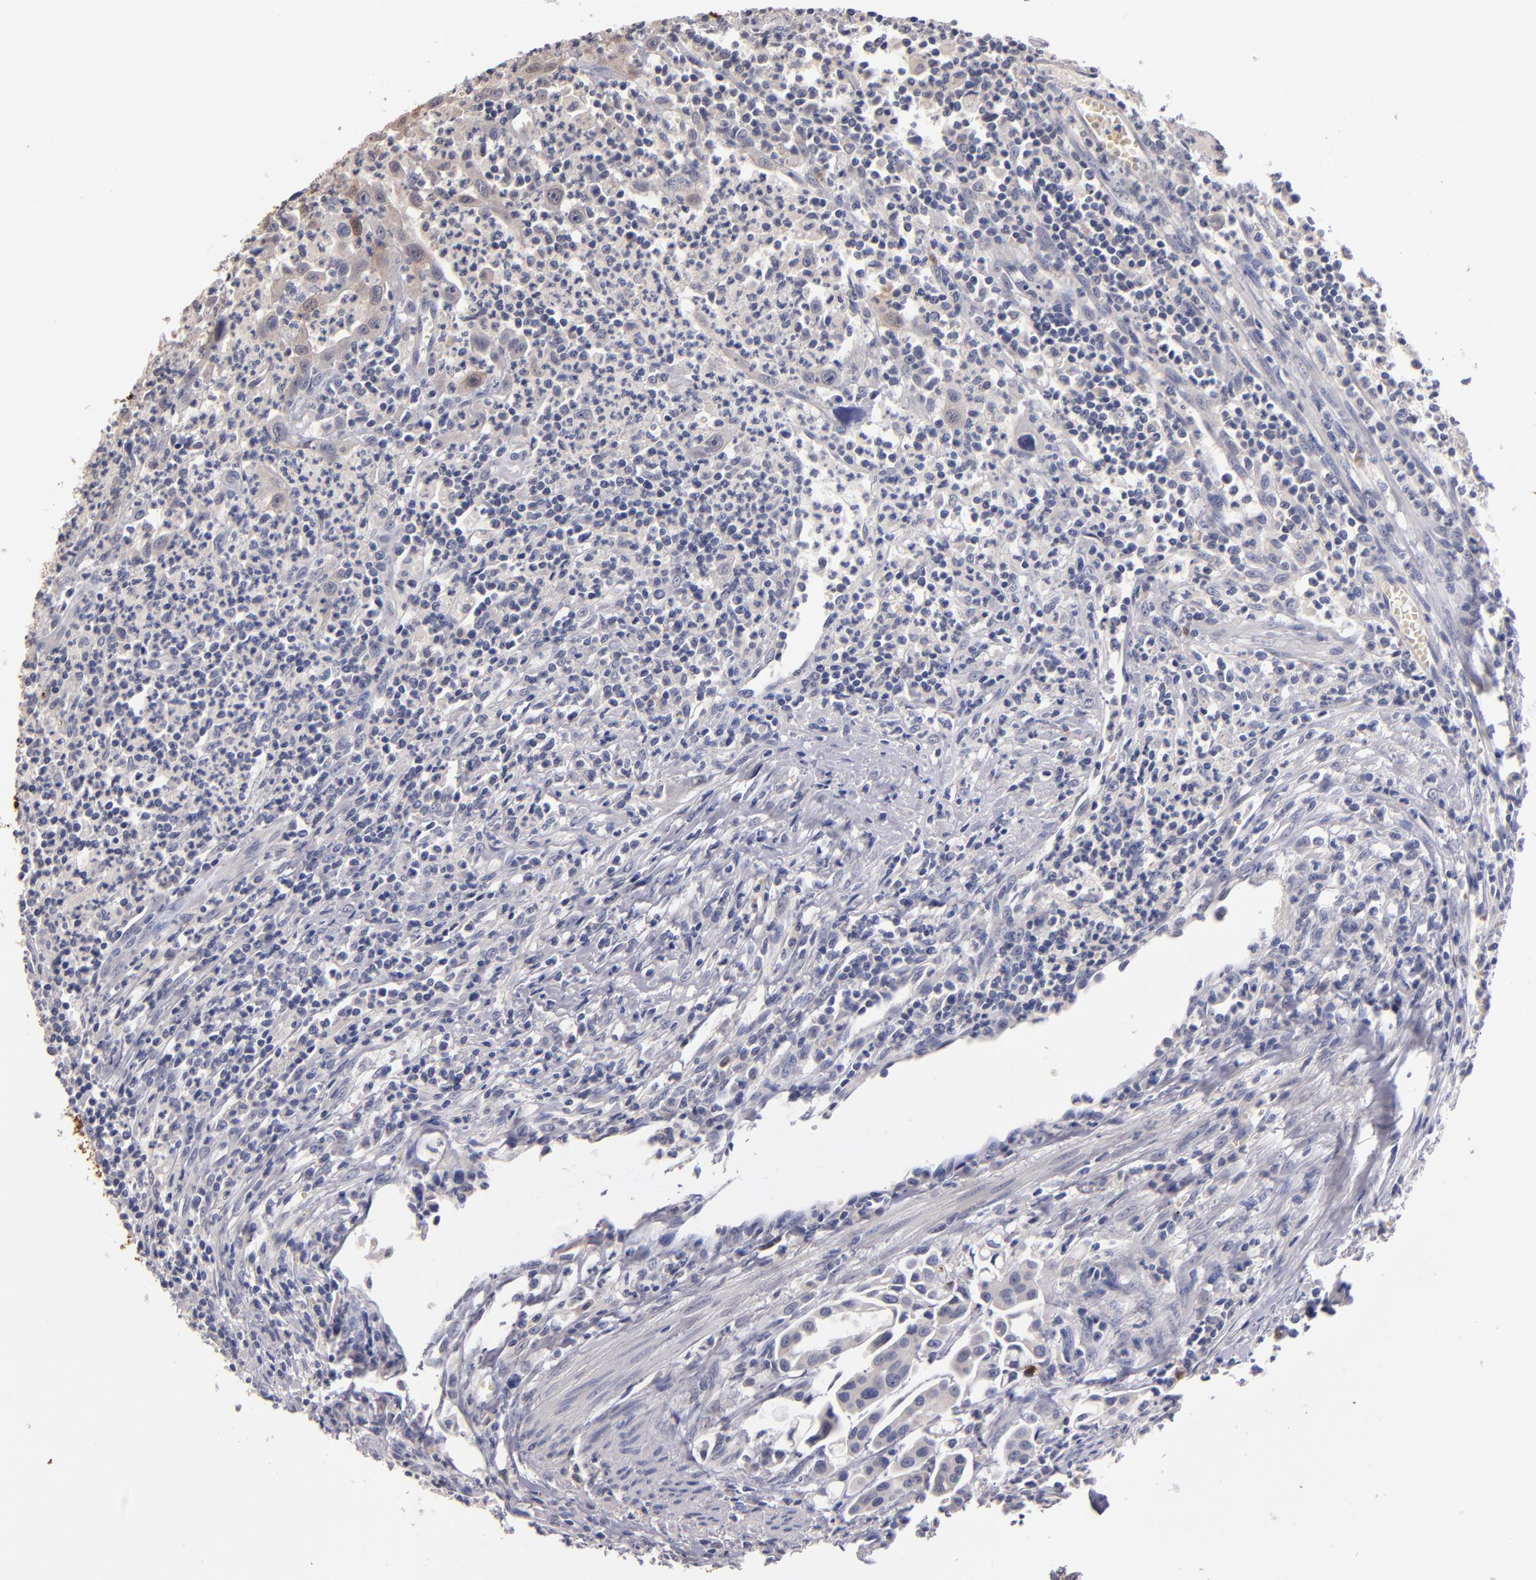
{"staining": {"intensity": "weak", "quantity": "25%-75%", "location": "cytoplasmic/membranous,nuclear"}, "tissue": "urothelial cancer", "cell_type": "Tumor cells", "image_type": "cancer", "snomed": [{"axis": "morphology", "description": "Urothelial carcinoma, High grade"}, {"axis": "topography", "description": "Urinary bladder"}], "caption": "Weak cytoplasmic/membranous and nuclear protein staining is appreciated in about 25%-75% of tumor cells in urothelial cancer.", "gene": "S100A1", "patient": {"sex": "male", "age": 66}}